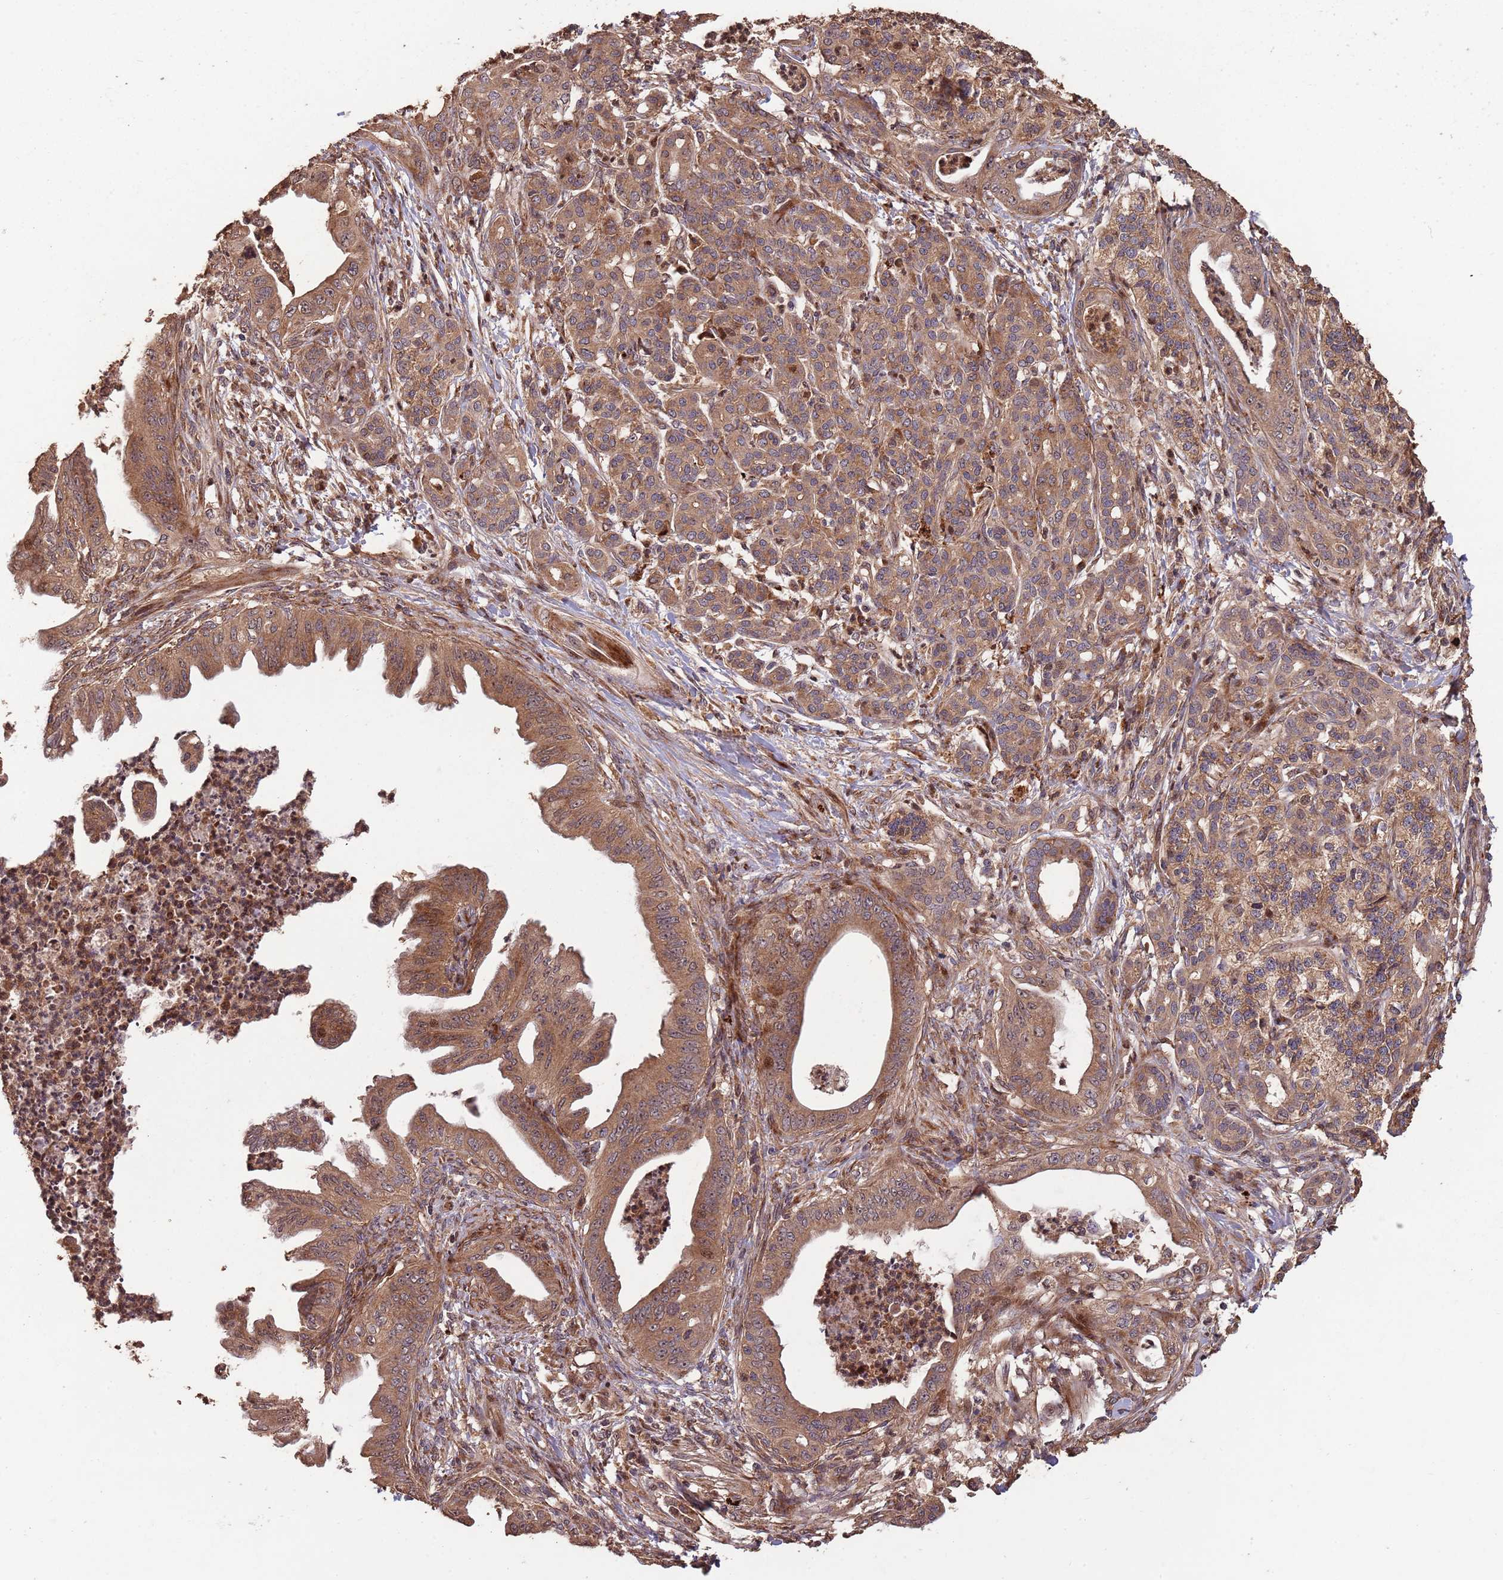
{"staining": {"intensity": "moderate", "quantity": ">75%", "location": "cytoplasmic/membranous"}, "tissue": "pancreatic cancer", "cell_type": "Tumor cells", "image_type": "cancer", "snomed": [{"axis": "morphology", "description": "Adenocarcinoma, NOS"}, {"axis": "topography", "description": "Pancreas"}], "caption": "The immunohistochemical stain shows moderate cytoplasmic/membranous staining in tumor cells of pancreatic cancer tissue. (Stains: DAB in brown, nuclei in blue, Microscopy: brightfield microscopy at high magnification).", "gene": "ZNF428", "patient": {"sex": "male", "age": 58}}